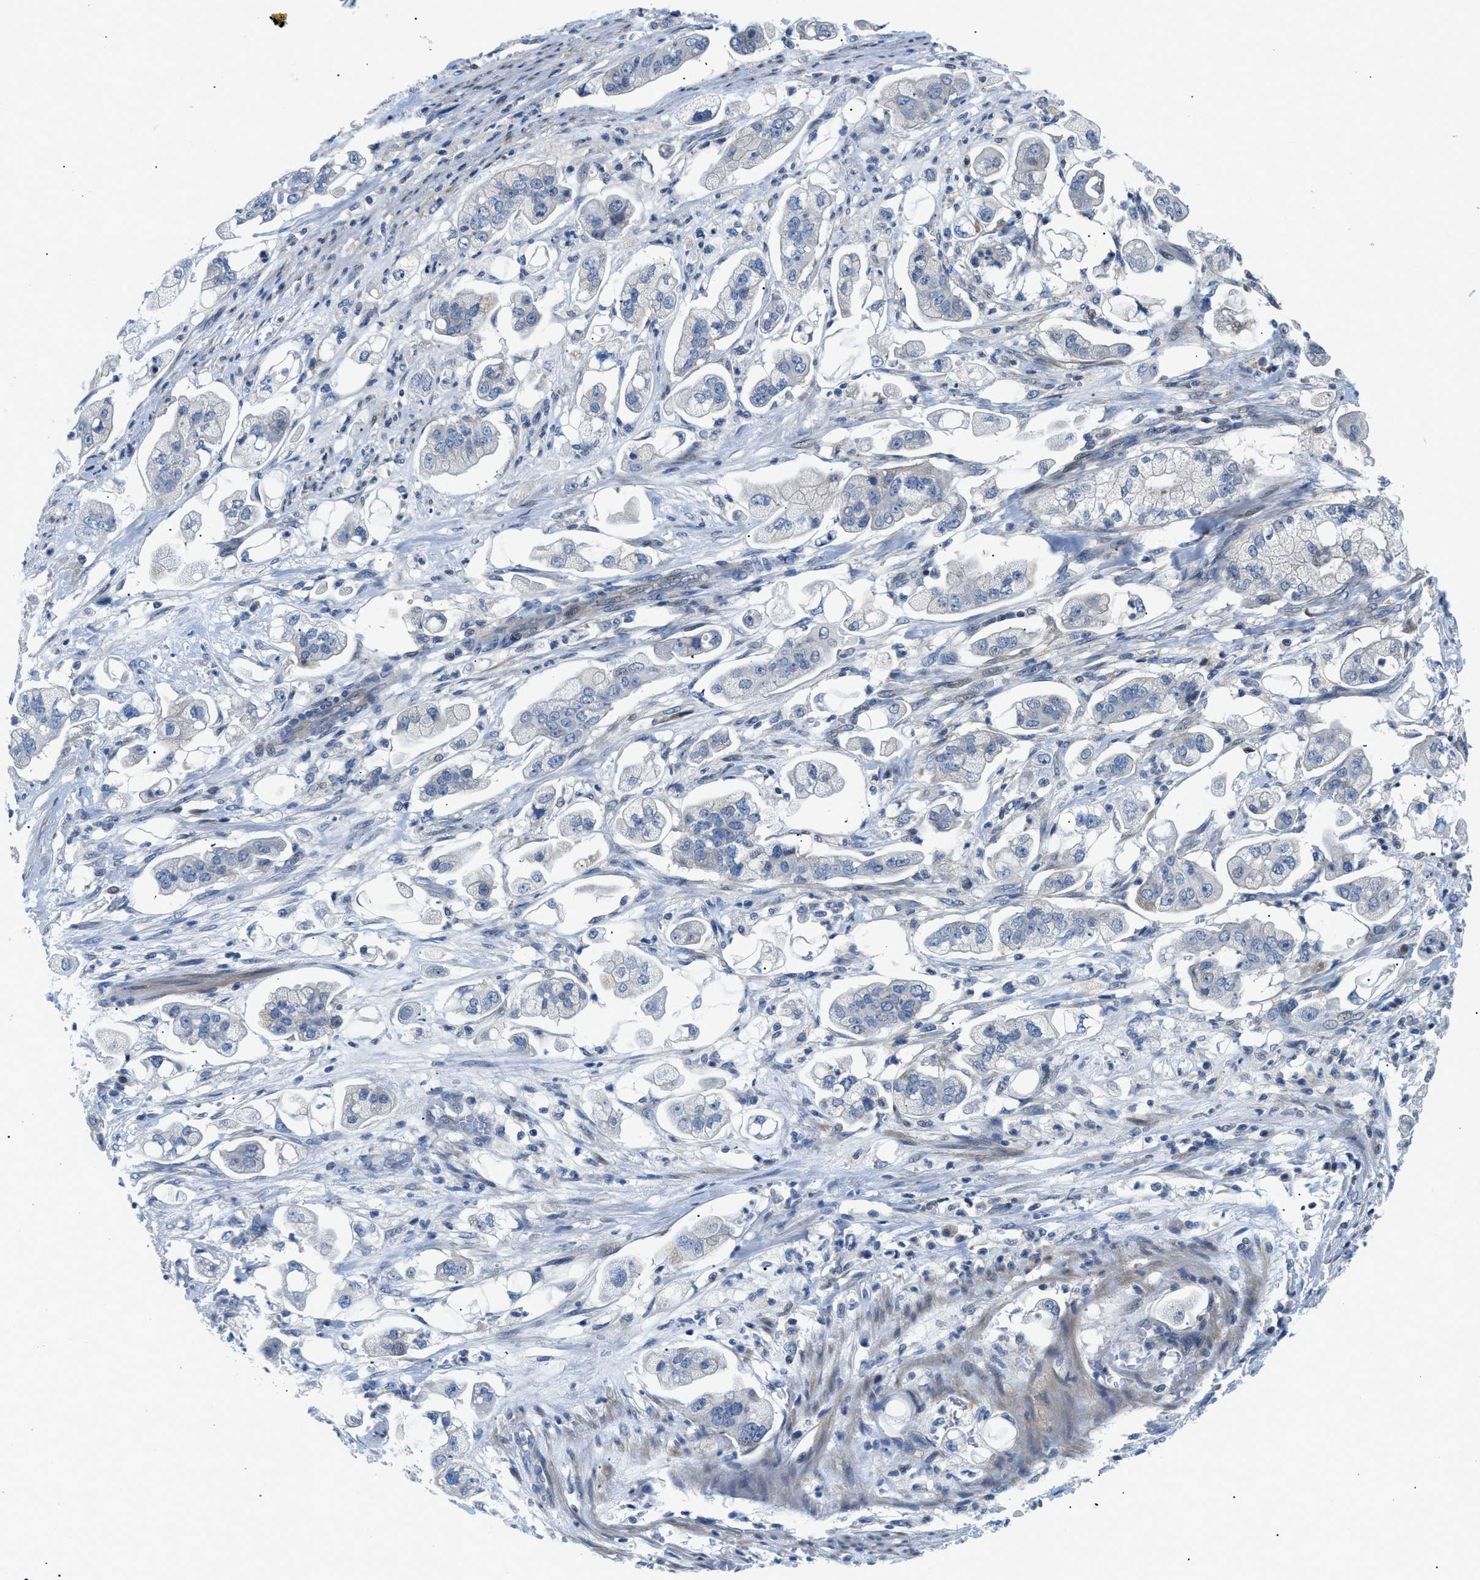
{"staining": {"intensity": "negative", "quantity": "none", "location": "none"}, "tissue": "stomach cancer", "cell_type": "Tumor cells", "image_type": "cancer", "snomed": [{"axis": "morphology", "description": "Adenocarcinoma, NOS"}, {"axis": "topography", "description": "Stomach"}], "caption": "A high-resolution image shows immunohistochemistry staining of stomach cancer (adenocarcinoma), which displays no significant expression in tumor cells.", "gene": "FDCSP", "patient": {"sex": "male", "age": 62}}